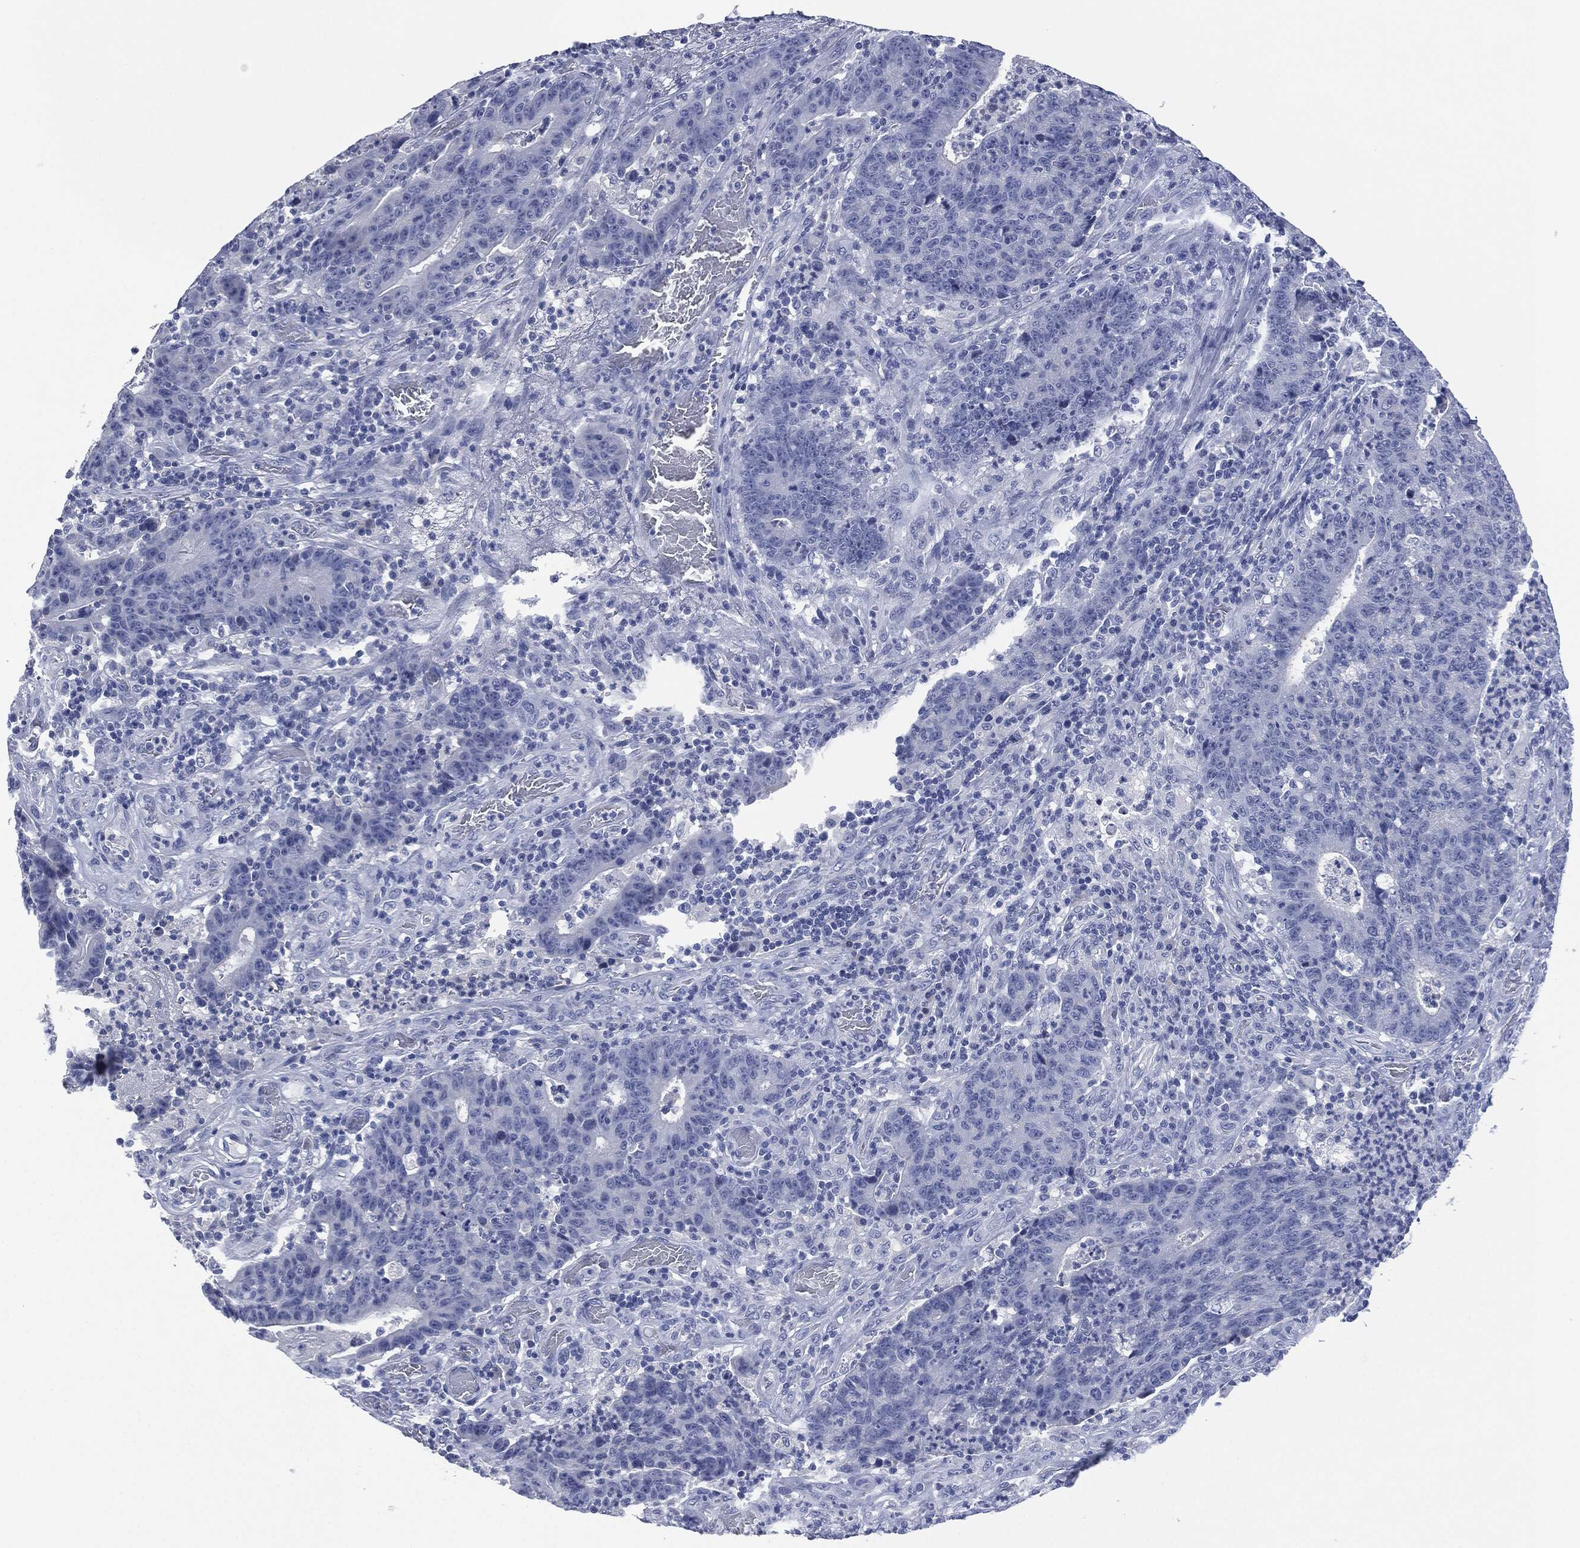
{"staining": {"intensity": "negative", "quantity": "none", "location": "none"}, "tissue": "colorectal cancer", "cell_type": "Tumor cells", "image_type": "cancer", "snomed": [{"axis": "morphology", "description": "Adenocarcinoma, NOS"}, {"axis": "topography", "description": "Colon"}], "caption": "Immunohistochemistry of colorectal adenocarcinoma reveals no positivity in tumor cells.", "gene": "MUC16", "patient": {"sex": "female", "age": 75}}